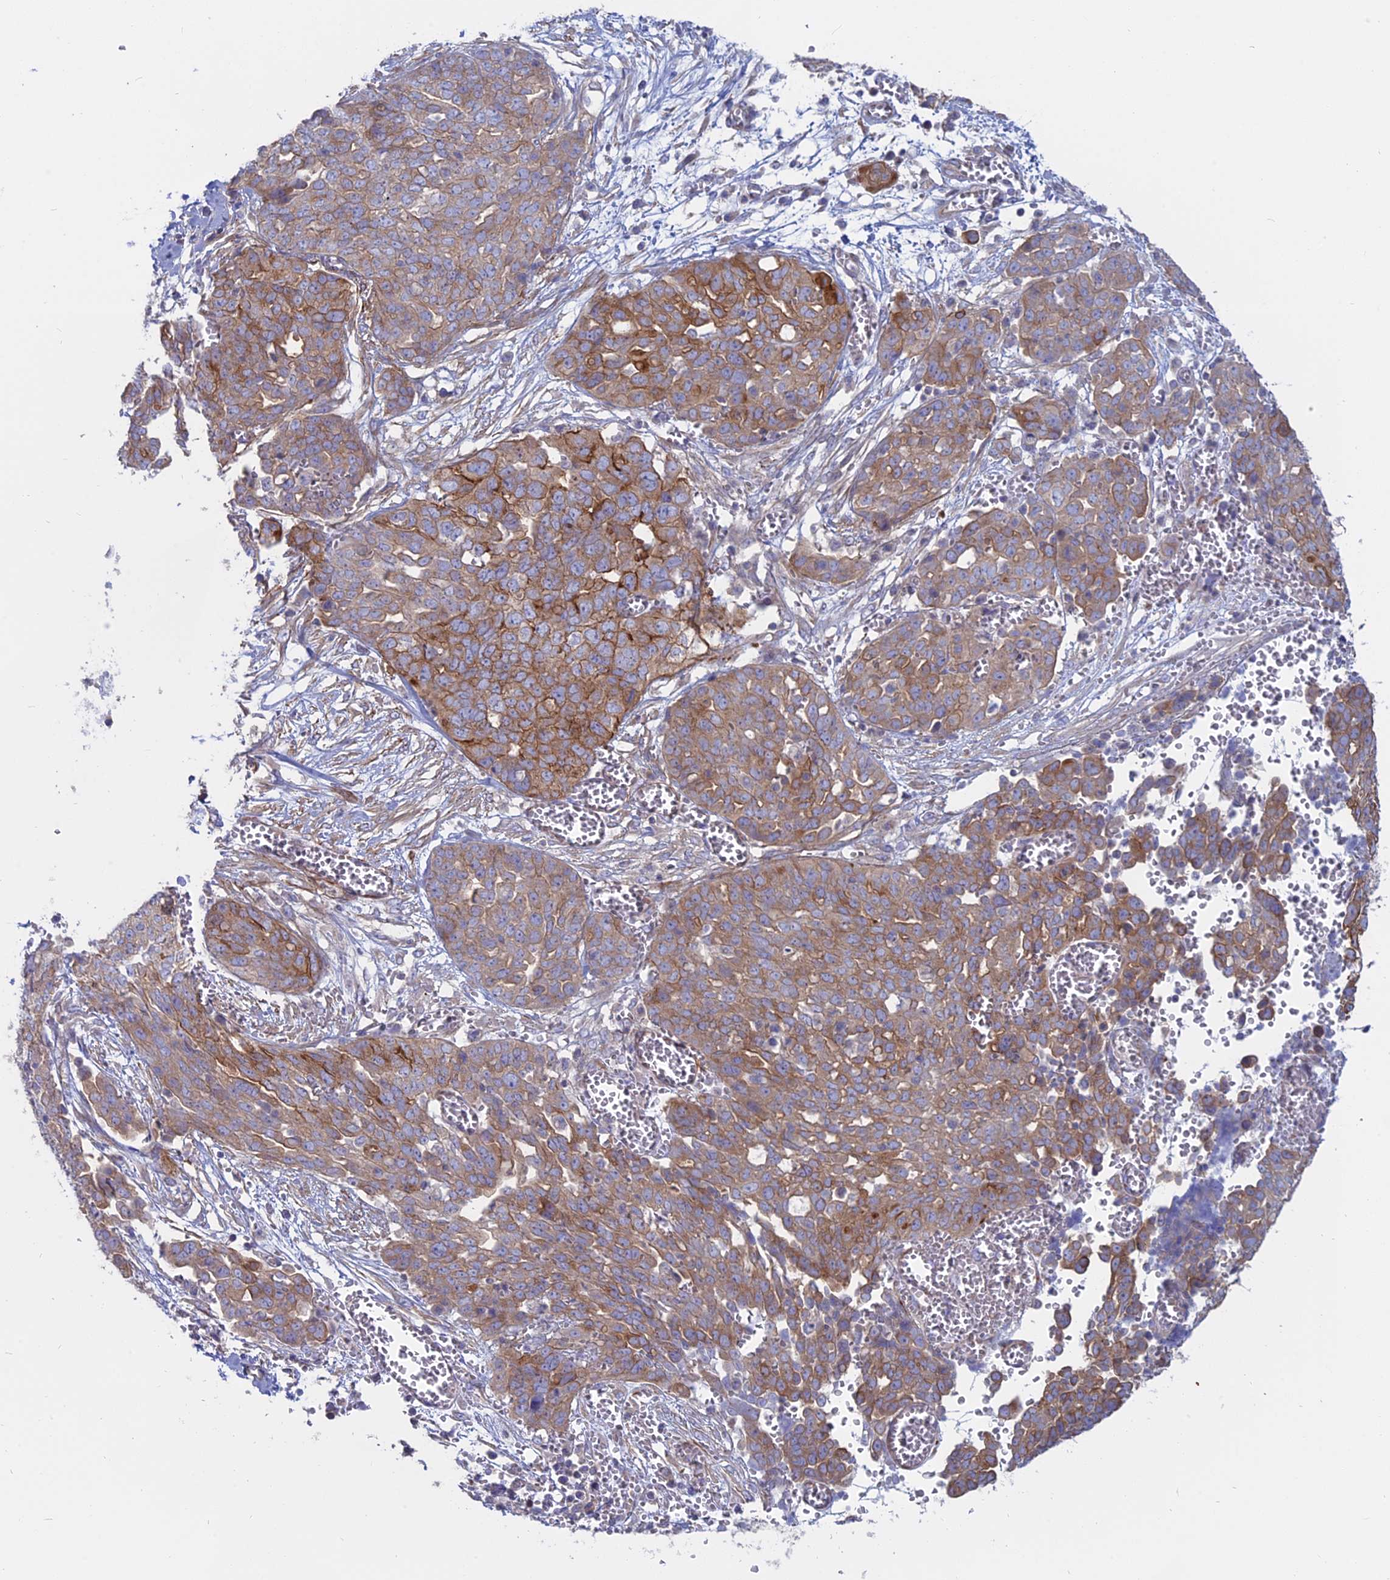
{"staining": {"intensity": "moderate", "quantity": ">75%", "location": "cytoplasmic/membranous"}, "tissue": "ovarian cancer", "cell_type": "Tumor cells", "image_type": "cancer", "snomed": [{"axis": "morphology", "description": "Cystadenocarcinoma, serous, NOS"}, {"axis": "topography", "description": "Soft tissue"}, {"axis": "topography", "description": "Ovary"}], "caption": "Ovarian cancer (serous cystadenocarcinoma) was stained to show a protein in brown. There is medium levels of moderate cytoplasmic/membranous positivity in about >75% of tumor cells.", "gene": "MYO5B", "patient": {"sex": "female", "age": 57}}